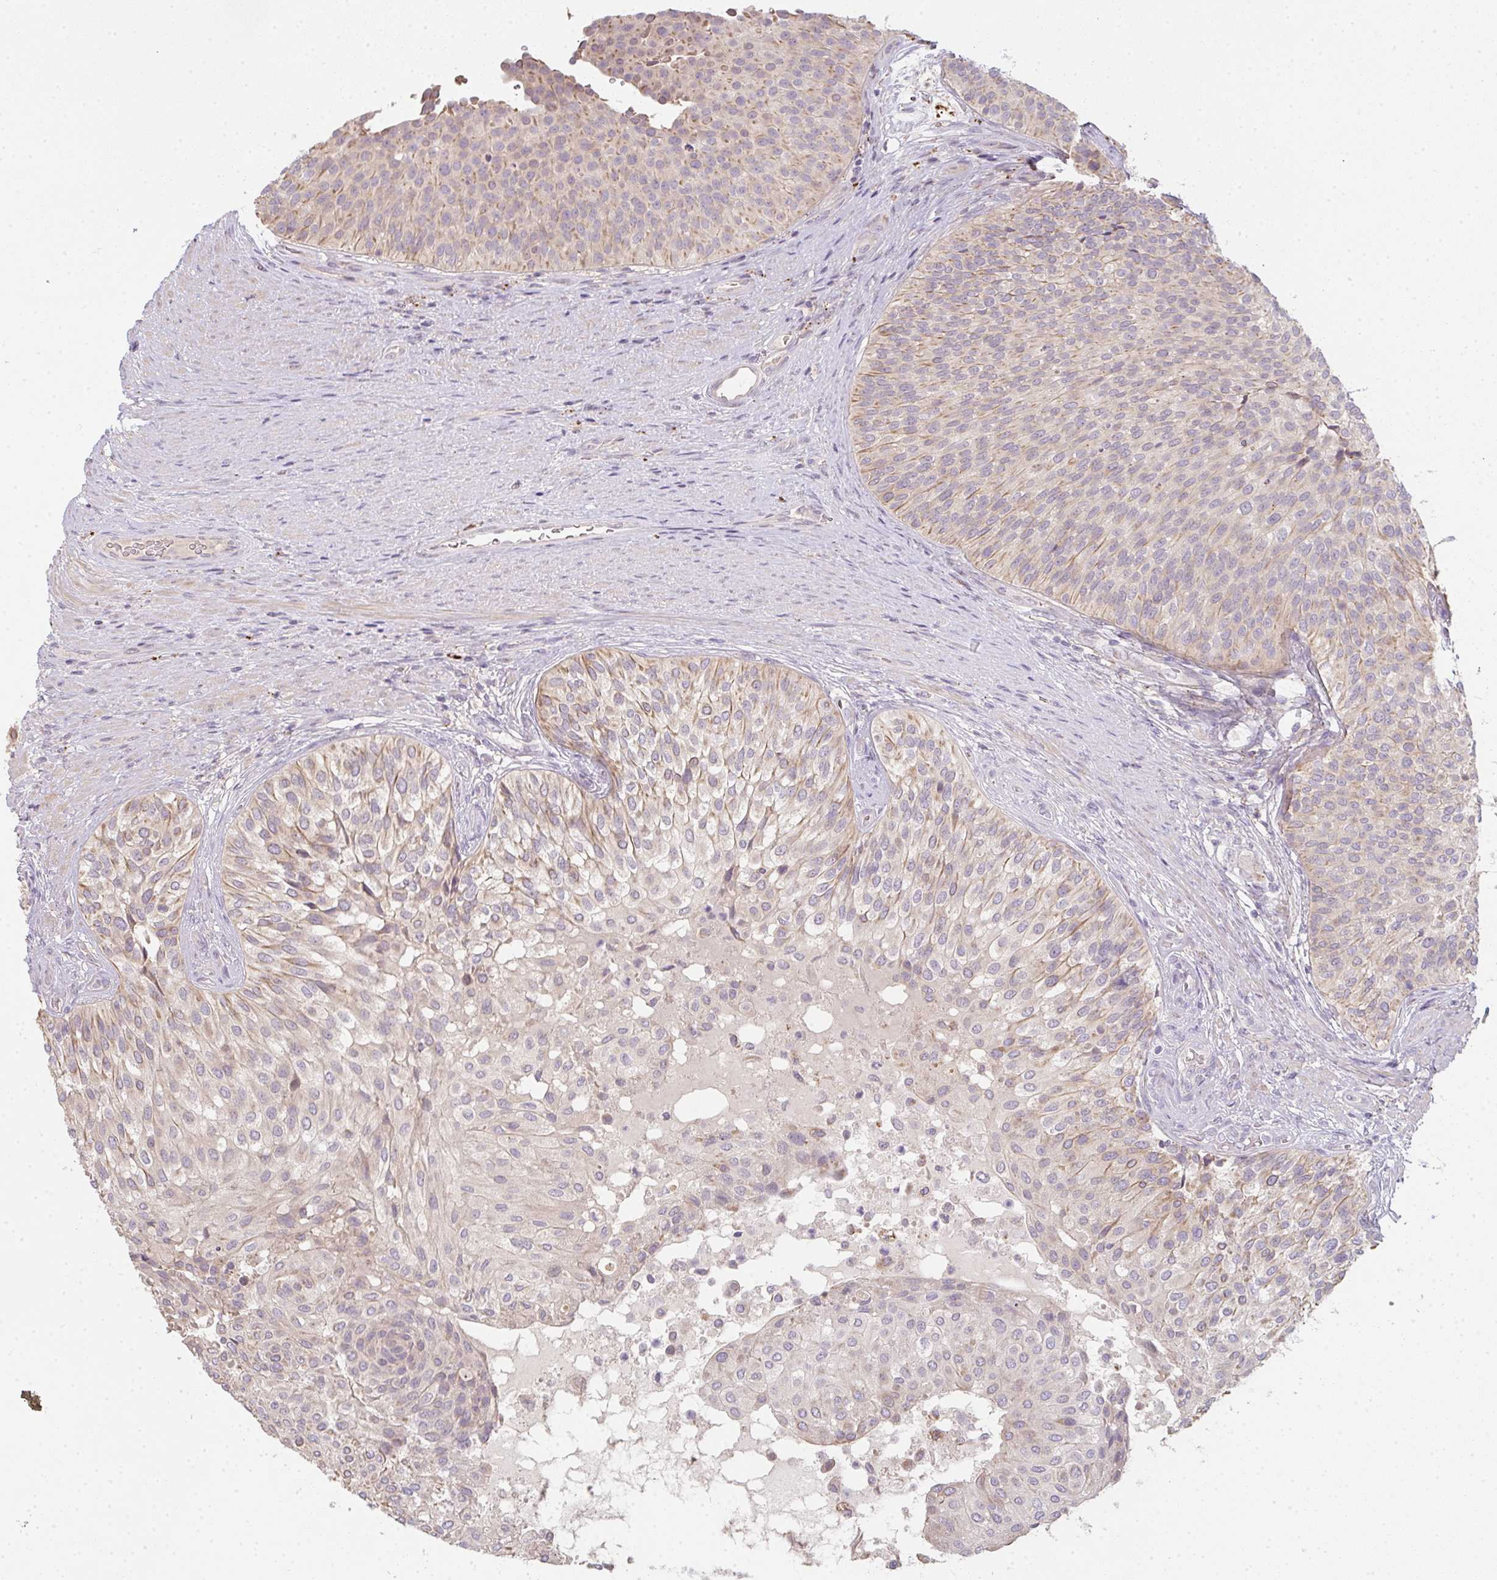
{"staining": {"intensity": "weak", "quantity": "25%-75%", "location": "cytoplasmic/membranous"}, "tissue": "urinary bladder", "cell_type": "Urothelial cells", "image_type": "normal", "snomed": [{"axis": "morphology", "description": "Normal tissue, NOS"}, {"axis": "topography", "description": "Urinary bladder"}, {"axis": "topography", "description": "Prostate"}], "caption": "Protein staining reveals weak cytoplasmic/membranous positivity in about 25%-75% of urothelial cells in benign urinary bladder. (IHC, brightfield microscopy, high magnification).", "gene": "TMEM237", "patient": {"sex": "male", "age": 77}}